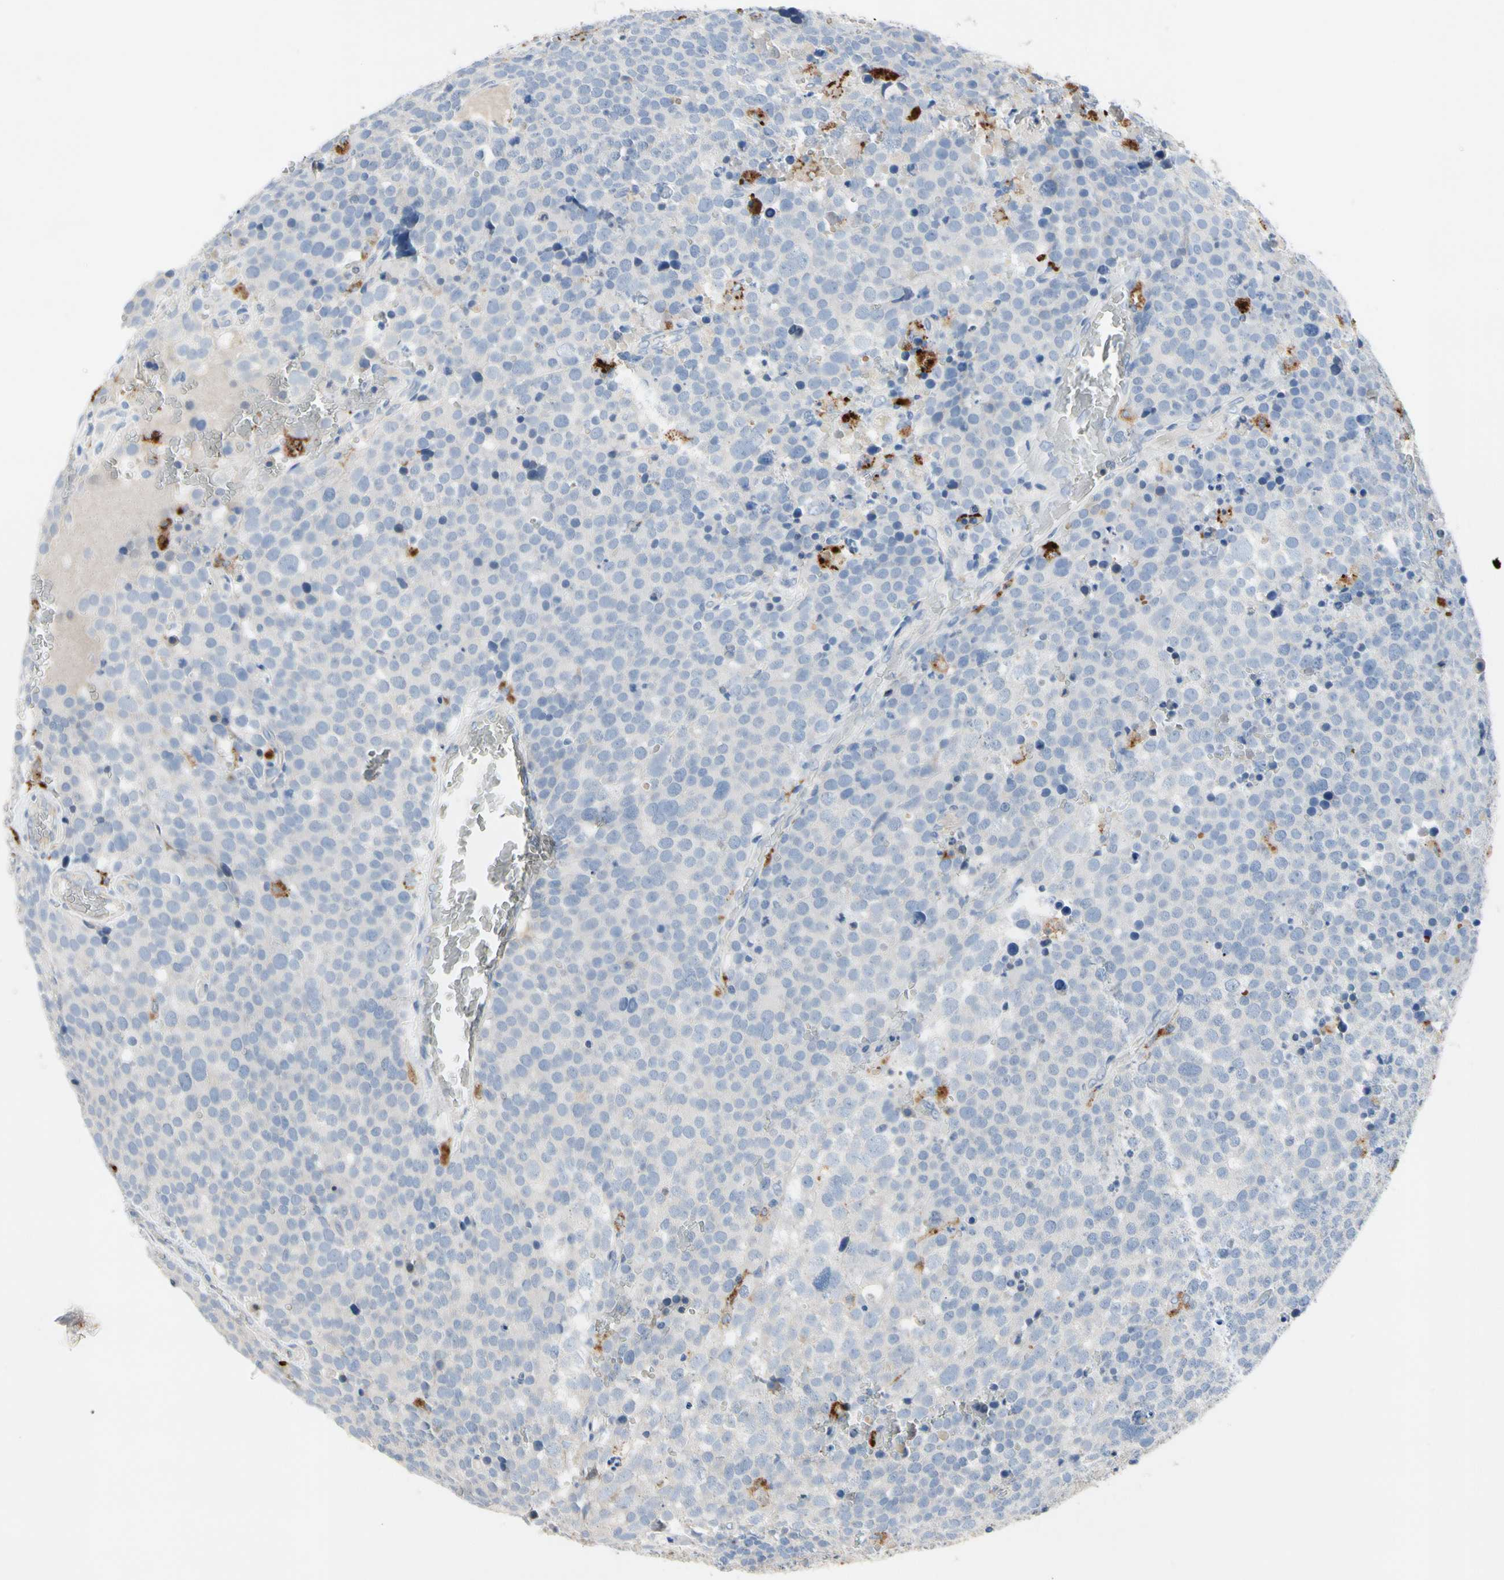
{"staining": {"intensity": "negative", "quantity": "none", "location": "none"}, "tissue": "testis cancer", "cell_type": "Tumor cells", "image_type": "cancer", "snomed": [{"axis": "morphology", "description": "Seminoma, NOS"}, {"axis": "topography", "description": "Testis"}], "caption": "Photomicrograph shows no protein staining in tumor cells of testis cancer tissue.", "gene": "RETSAT", "patient": {"sex": "male", "age": 71}}